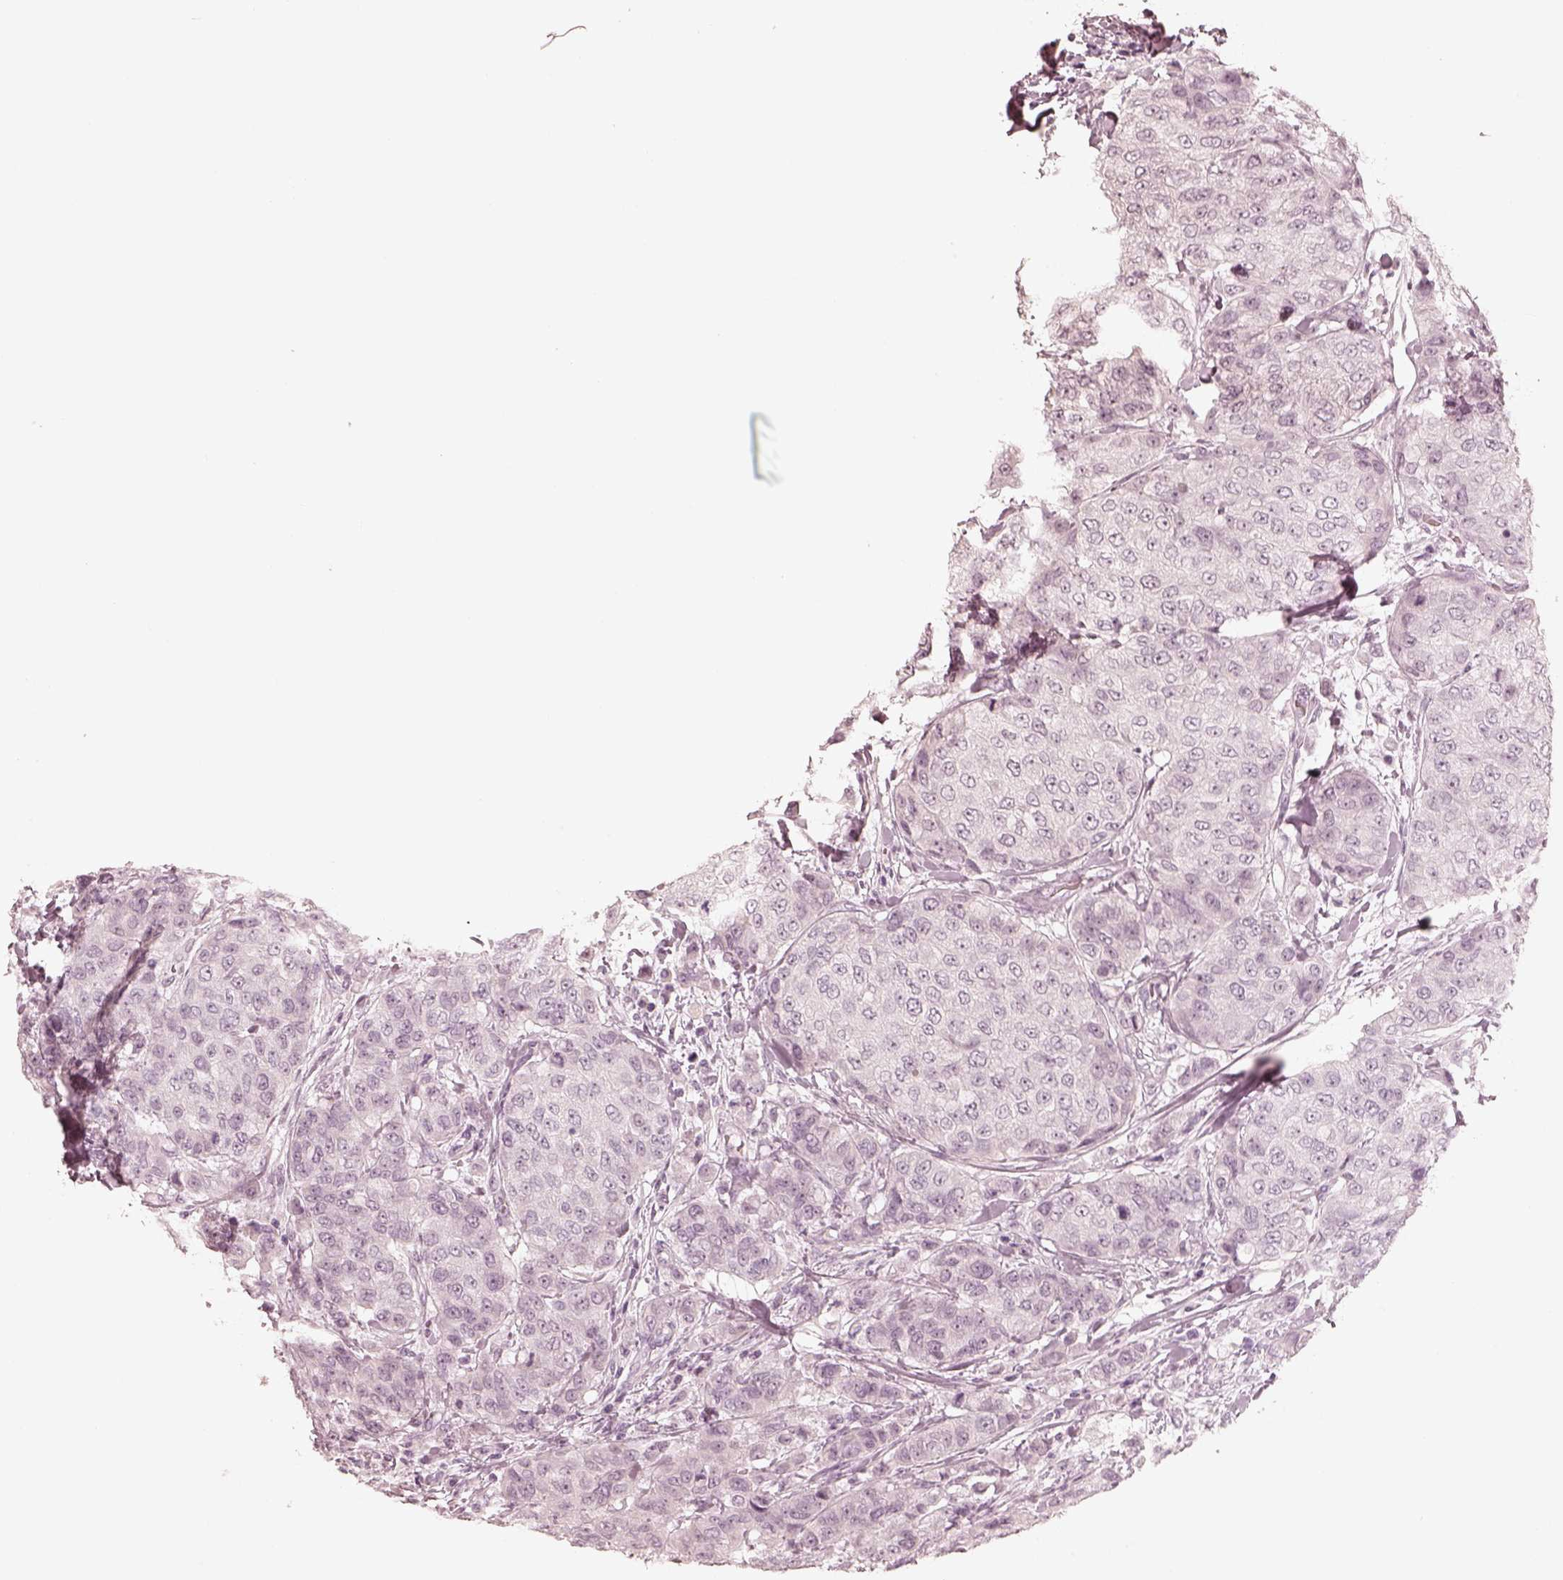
{"staining": {"intensity": "negative", "quantity": "none", "location": "none"}, "tissue": "breast cancer", "cell_type": "Tumor cells", "image_type": "cancer", "snomed": [{"axis": "morphology", "description": "Duct carcinoma"}, {"axis": "topography", "description": "Breast"}], "caption": "IHC of human breast cancer reveals no staining in tumor cells.", "gene": "CALR3", "patient": {"sex": "female", "age": 27}}